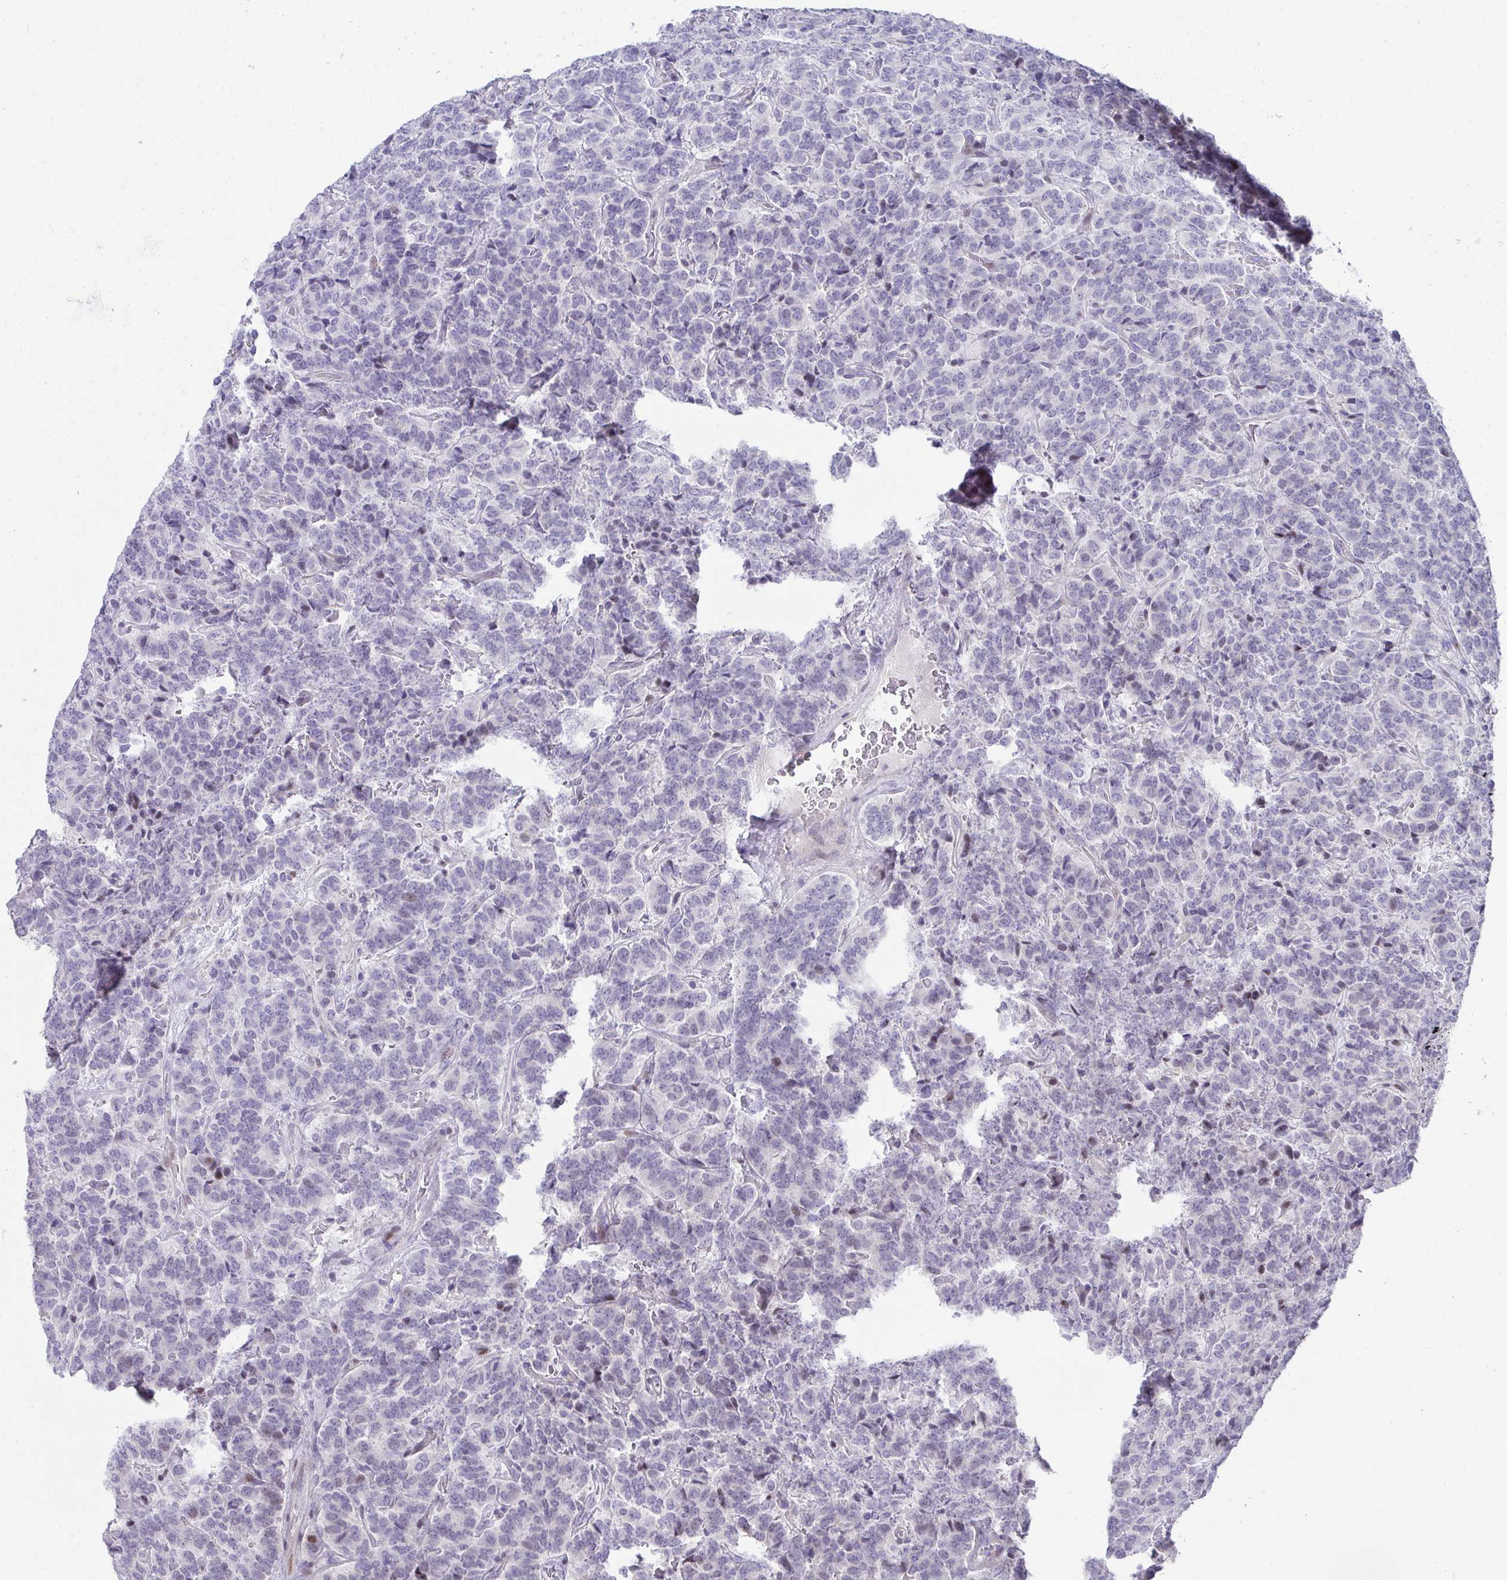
{"staining": {"intensity": "negative", "quantity": "none", "location": "none"}, "tissue": "carcinoid", "cell_type": "Tumor cells", "image_type": "cancer", "snomed": [{"axis": "morphology", "description": "Carcinoid, malignant, NOS"}, {"axis": "topography", "description": "Pancreas"}], "caption": "Histopathology image shows no significant protein staining in tumor cells of carcinoid. The staining is performed using DAB brown chromogen with nuclei counter-stained in using hematoxylin.", "gene": "GALNT16", "patient": {"sex": "male", "age": 36}}